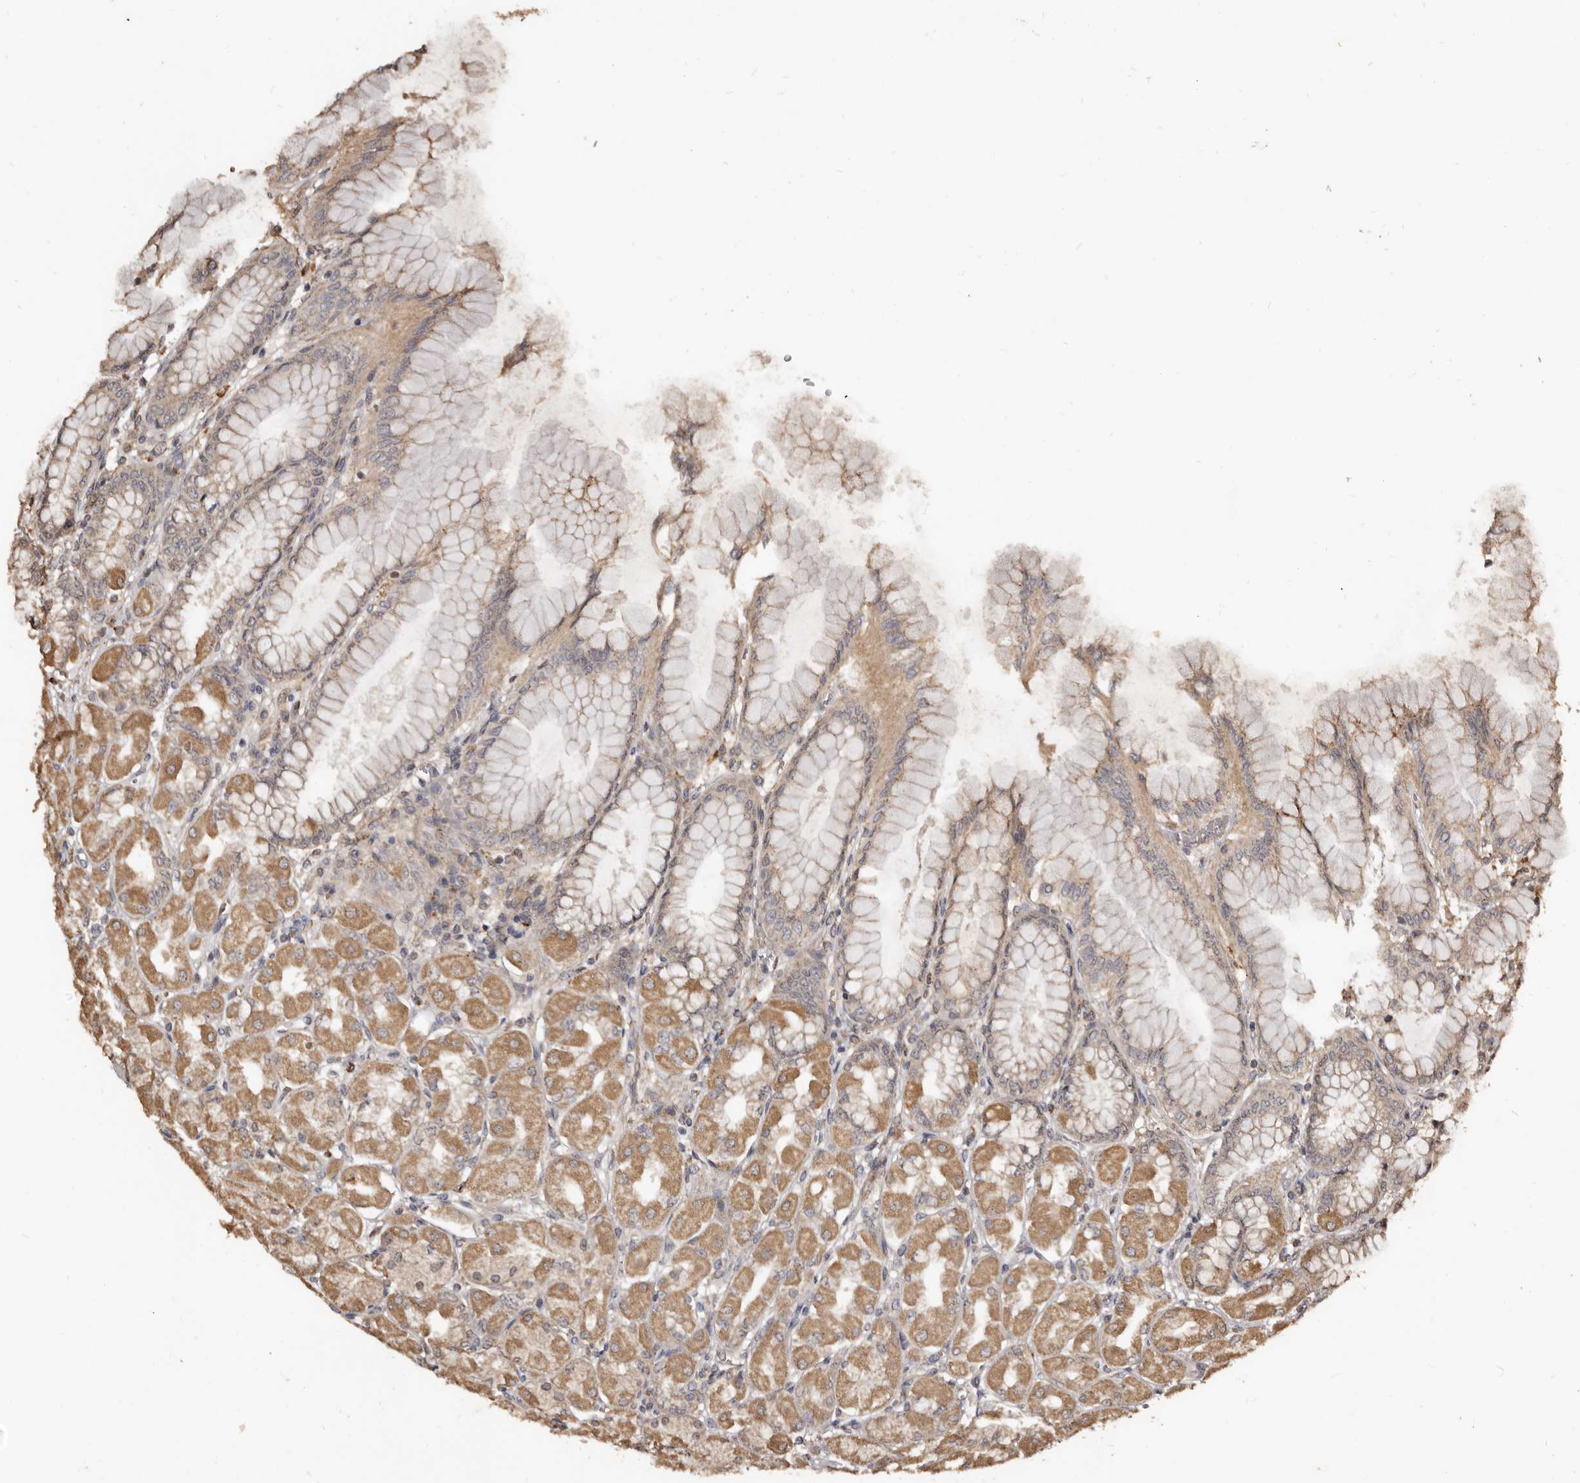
{"staining": {"intensity": "moderate", "quantity": ">75%", "location": "cytoplasmic/membranous"}, "tissue": "stomach", "cell_type": "Glandular cells", "image_type": "normal", "snomed": [{"axis": "morphology", "description": "Normal tissue, NOS"}, {"axis": "topography", "description": "Stomach, upper"}], "caption": "The micrograph reveals staining of normal stomach, revealing moderate cytoplasmic/membranous protein staining (brown color) within glandular cells.", "gene": "AKAP7", "patient": {"sex": "female", "age": 56}}